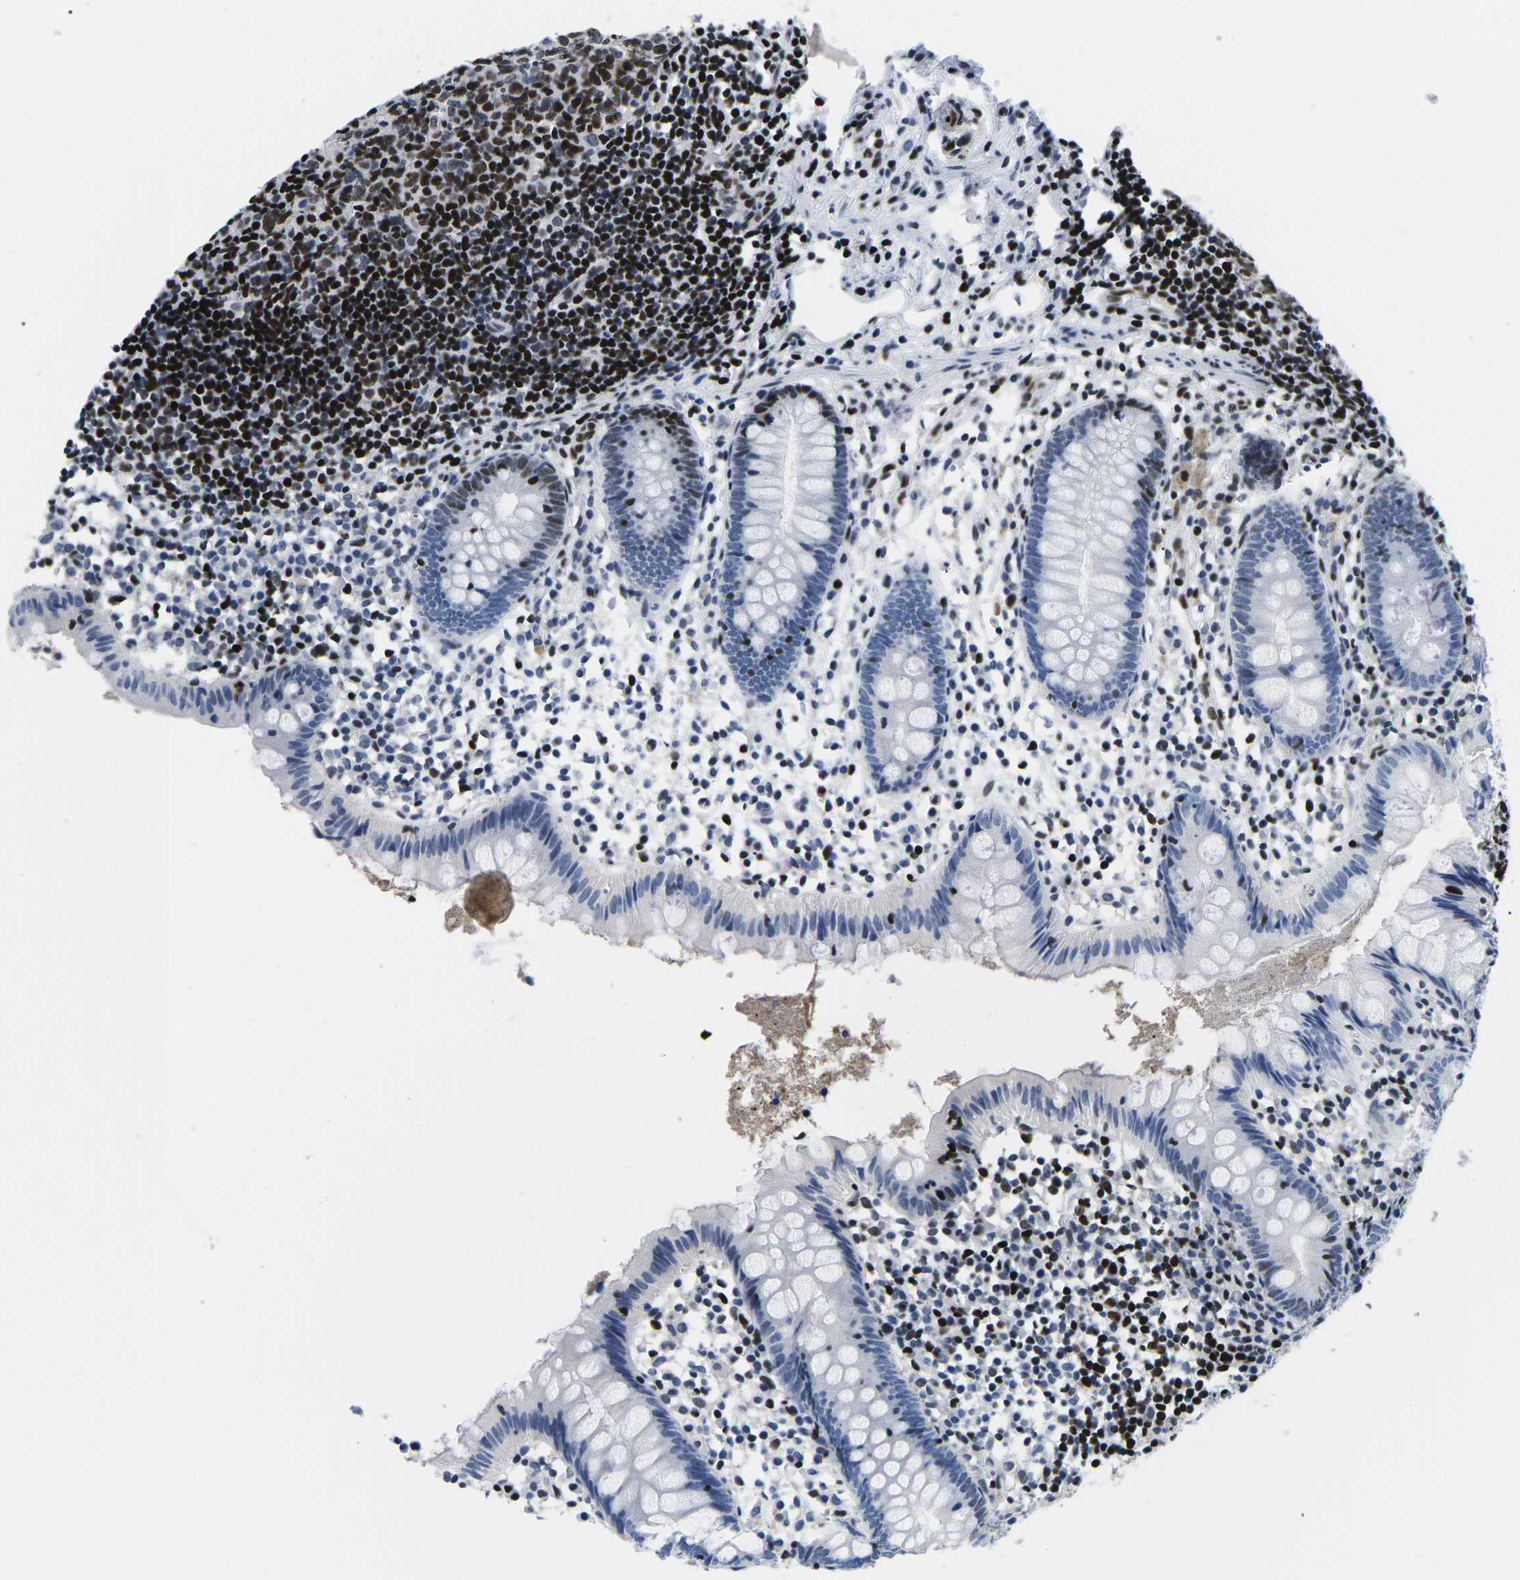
{"staining": {"intensity": "strong", "quantity": "<25%", "location": "nuclear"}, "tissue": "appendix", "cell_type": "Glandular cells", "image_type": "normal", "snomed": [{"axis": "morphology", "description": "Normal tissue, NOS"}, {"axis": "topography", "description": "Appendix"}], "caption": "Appendix stained for a protein (brown) displays strong nuclear positive positivity in about <25% of glandular cells.", "gene": "ATF1", "patient": {"sex": "female", "age": 20}}